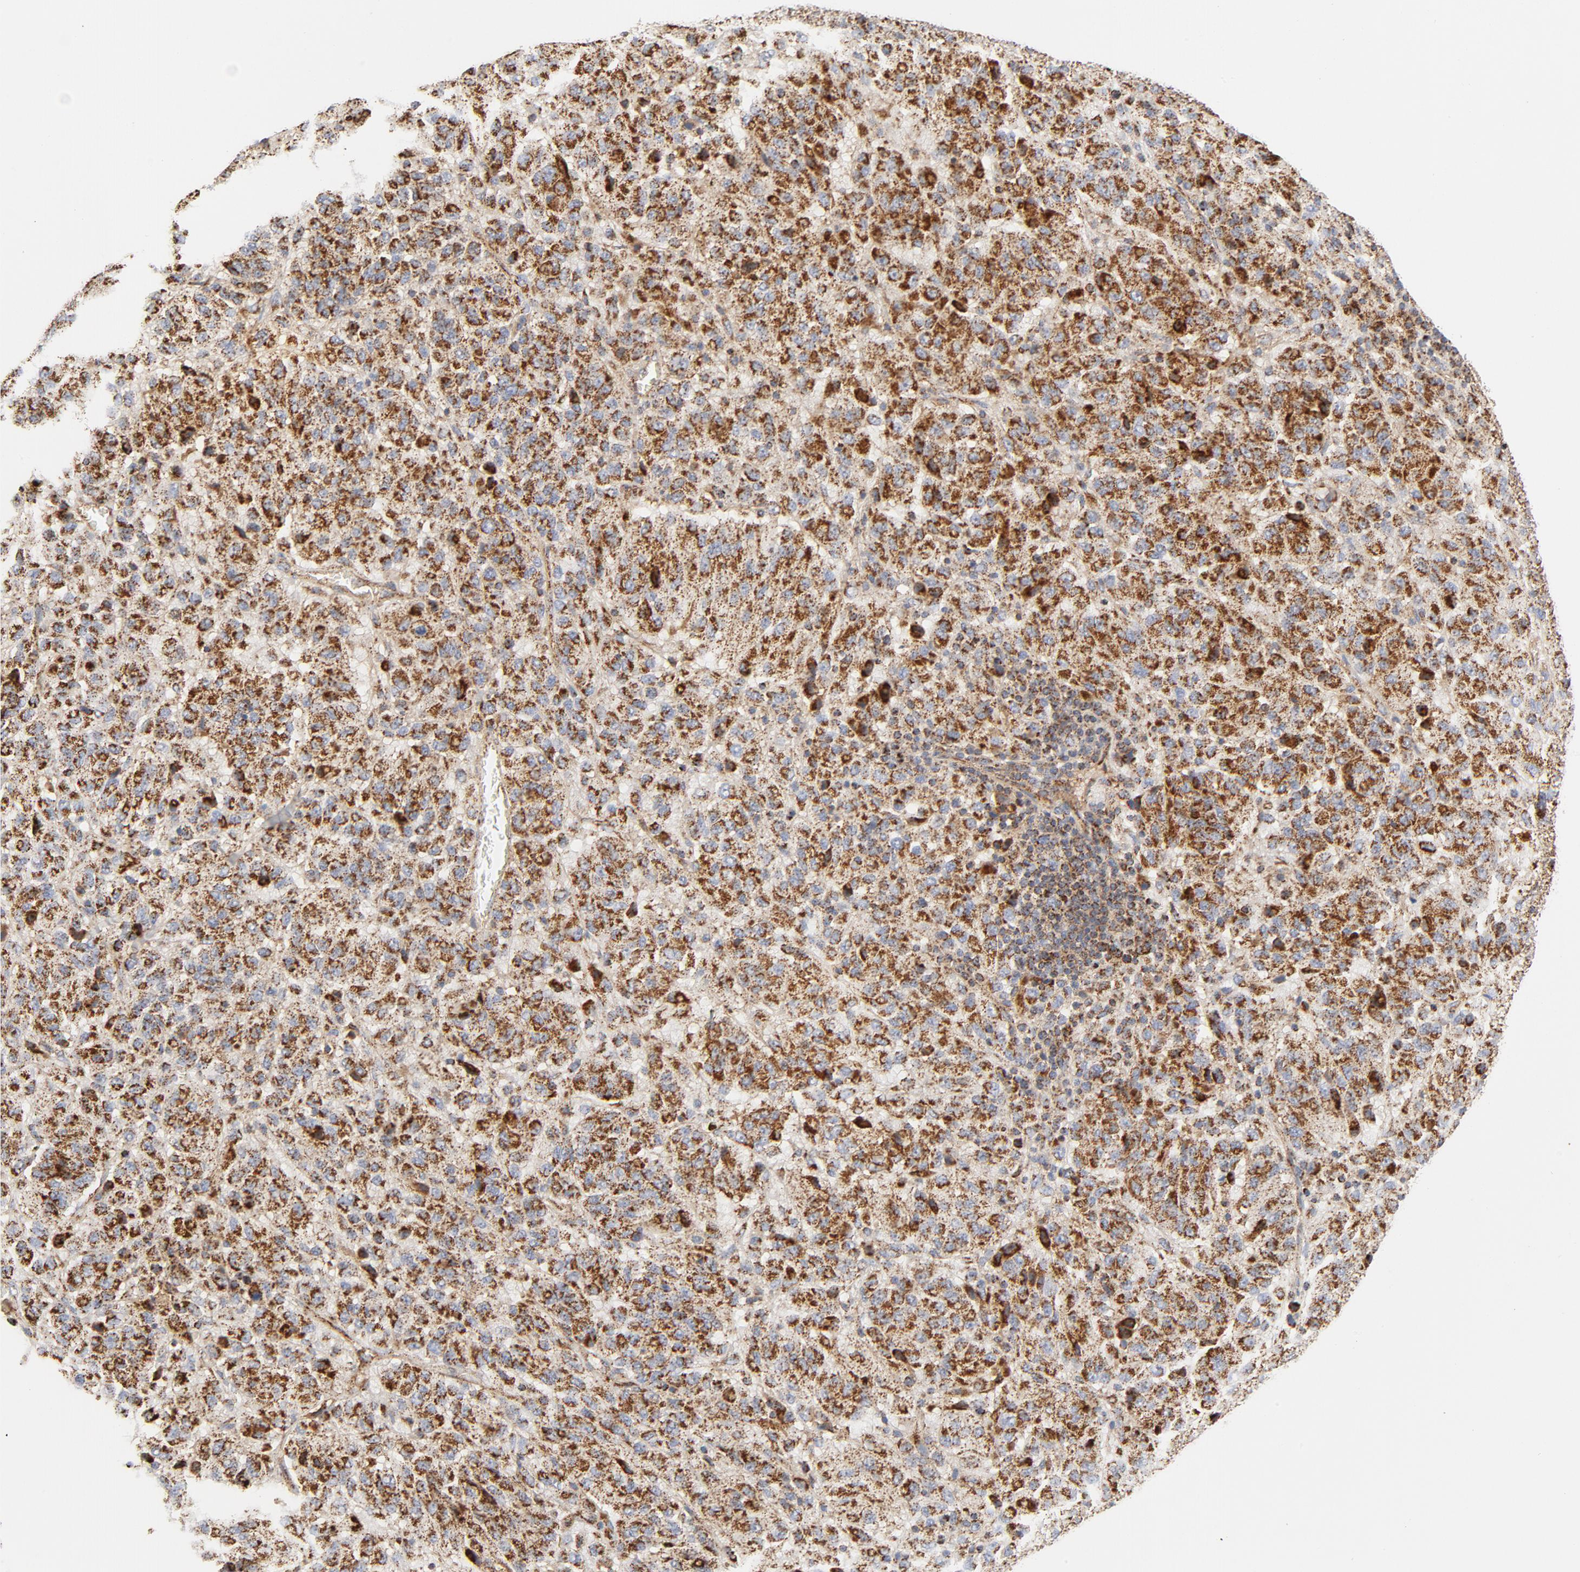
{"staining": {"intensity": "strong", "quantity": ">75%", "location": "cytoplasmic/membranous"}, "tissue": "melanoma", "cell_type": "Tumor cells", "image_type": "cancer", "snomed": [{"axis": "morphology", "description": "Malignant melanoma, Metastatic site"}, {"axis": "topography", "description": "Lung"}], "caption": "DAB (3,3'-diaminobenzidine) immunohistochemical staining of malignant melanoma (metastatic site) reveals strong cytoplasmic/membranous protein expression in approximately >75% of tumor cells.", "gene": "PCNX4", "patient": {"sex": "male", "age": 64}}